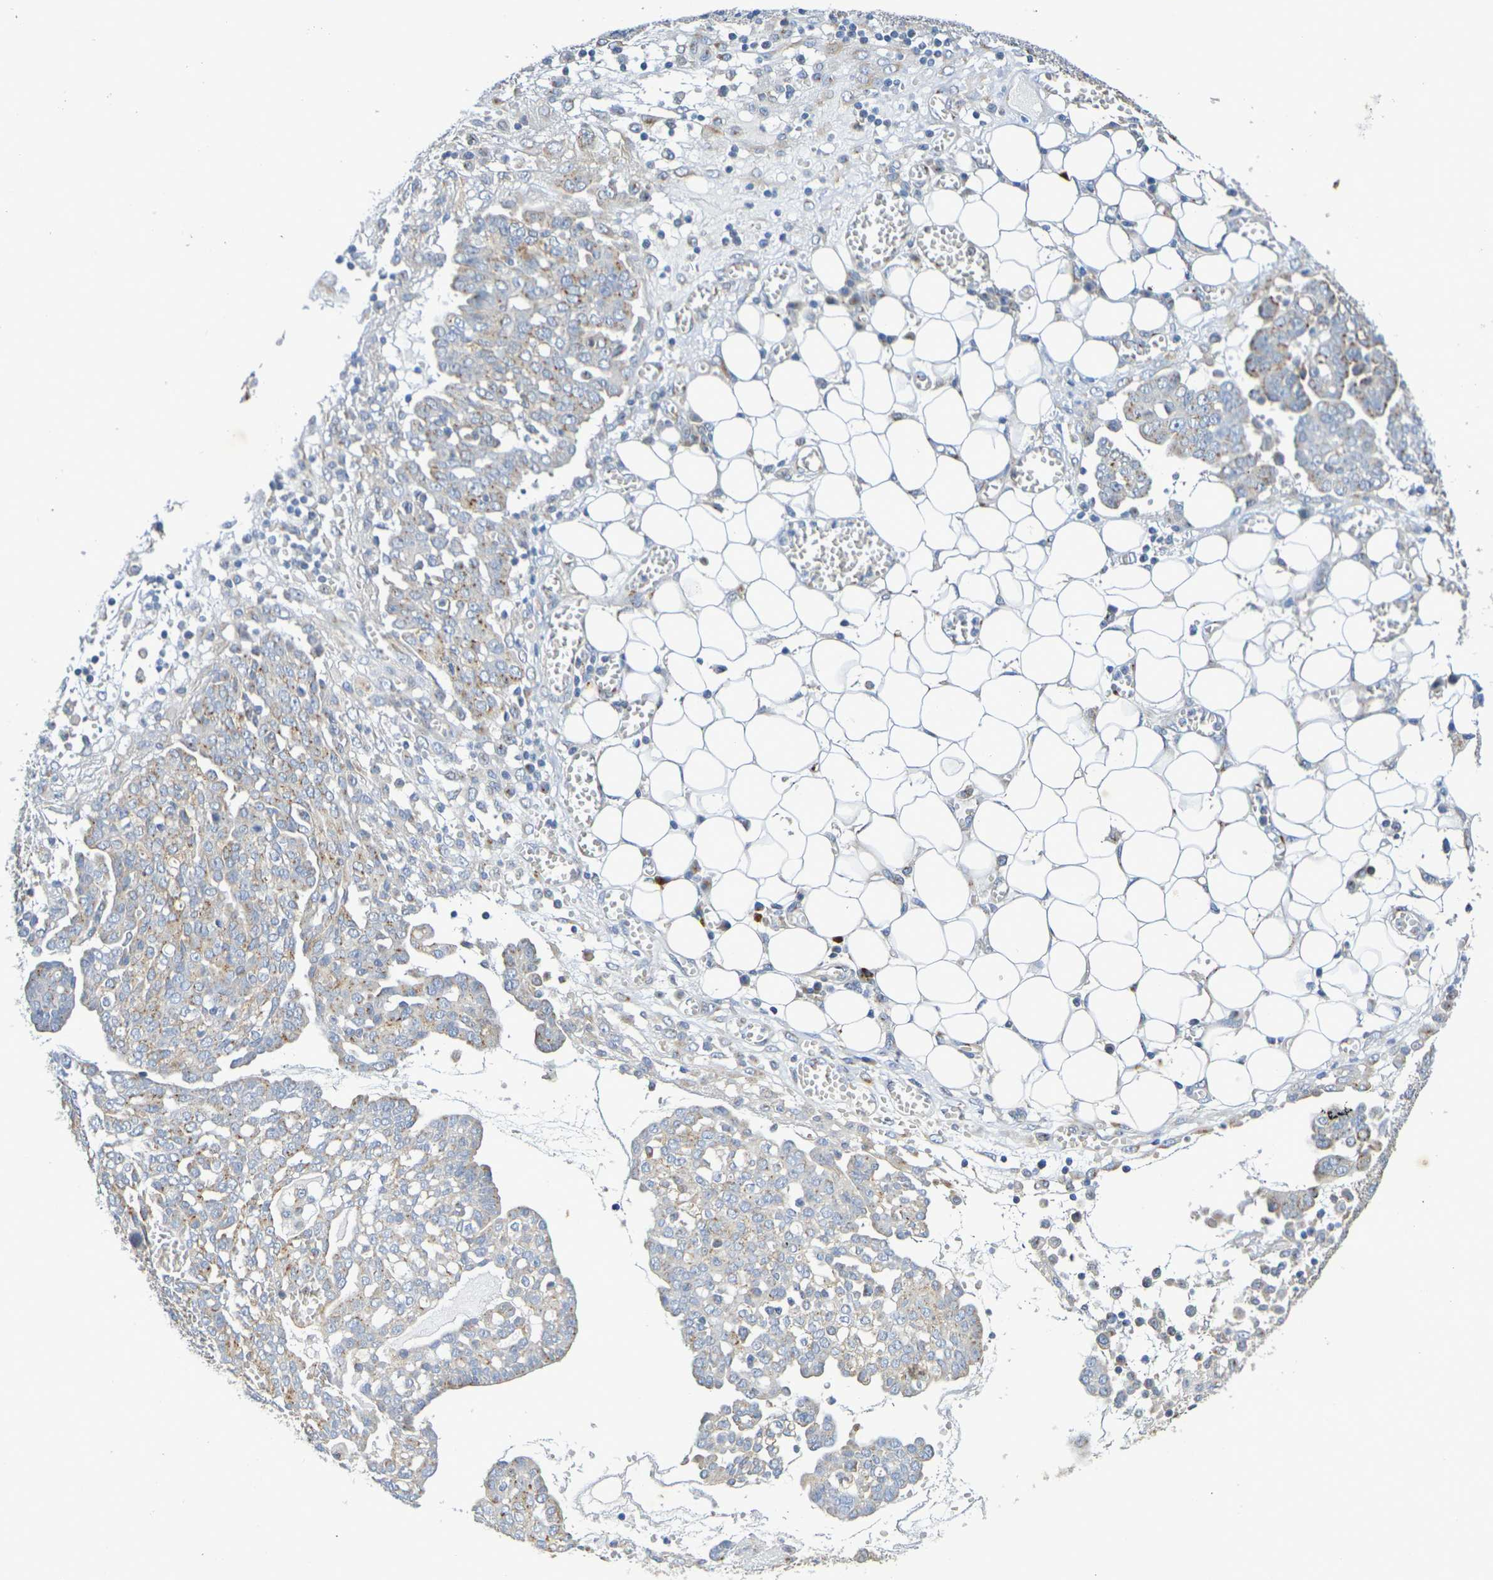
{"staining": {"intensity": "weak", "quantity": ">75%", "location": "cytoplasmic/membranous"}, "tissue": "ovarian cancer", "cell_type": "Tumor cells", "image_type": "cancer", "snomed": [{"axis": "morphology", "description": "Cystadenocarcinoma, serous, NOS"}, {"axis": "topography", "description": "Soft tissue"}, {"axis": "topography", "description": "Ovary"}], "caption": "DAB immunohistochemical staining of ovarian serous cystadenocarcinoma exhibits weak cytoplasmic/membranous protein expression in approximately >75% of tumor cells.", "gene": "DCP2", "patient": {"sex": "female", "age": 57}}